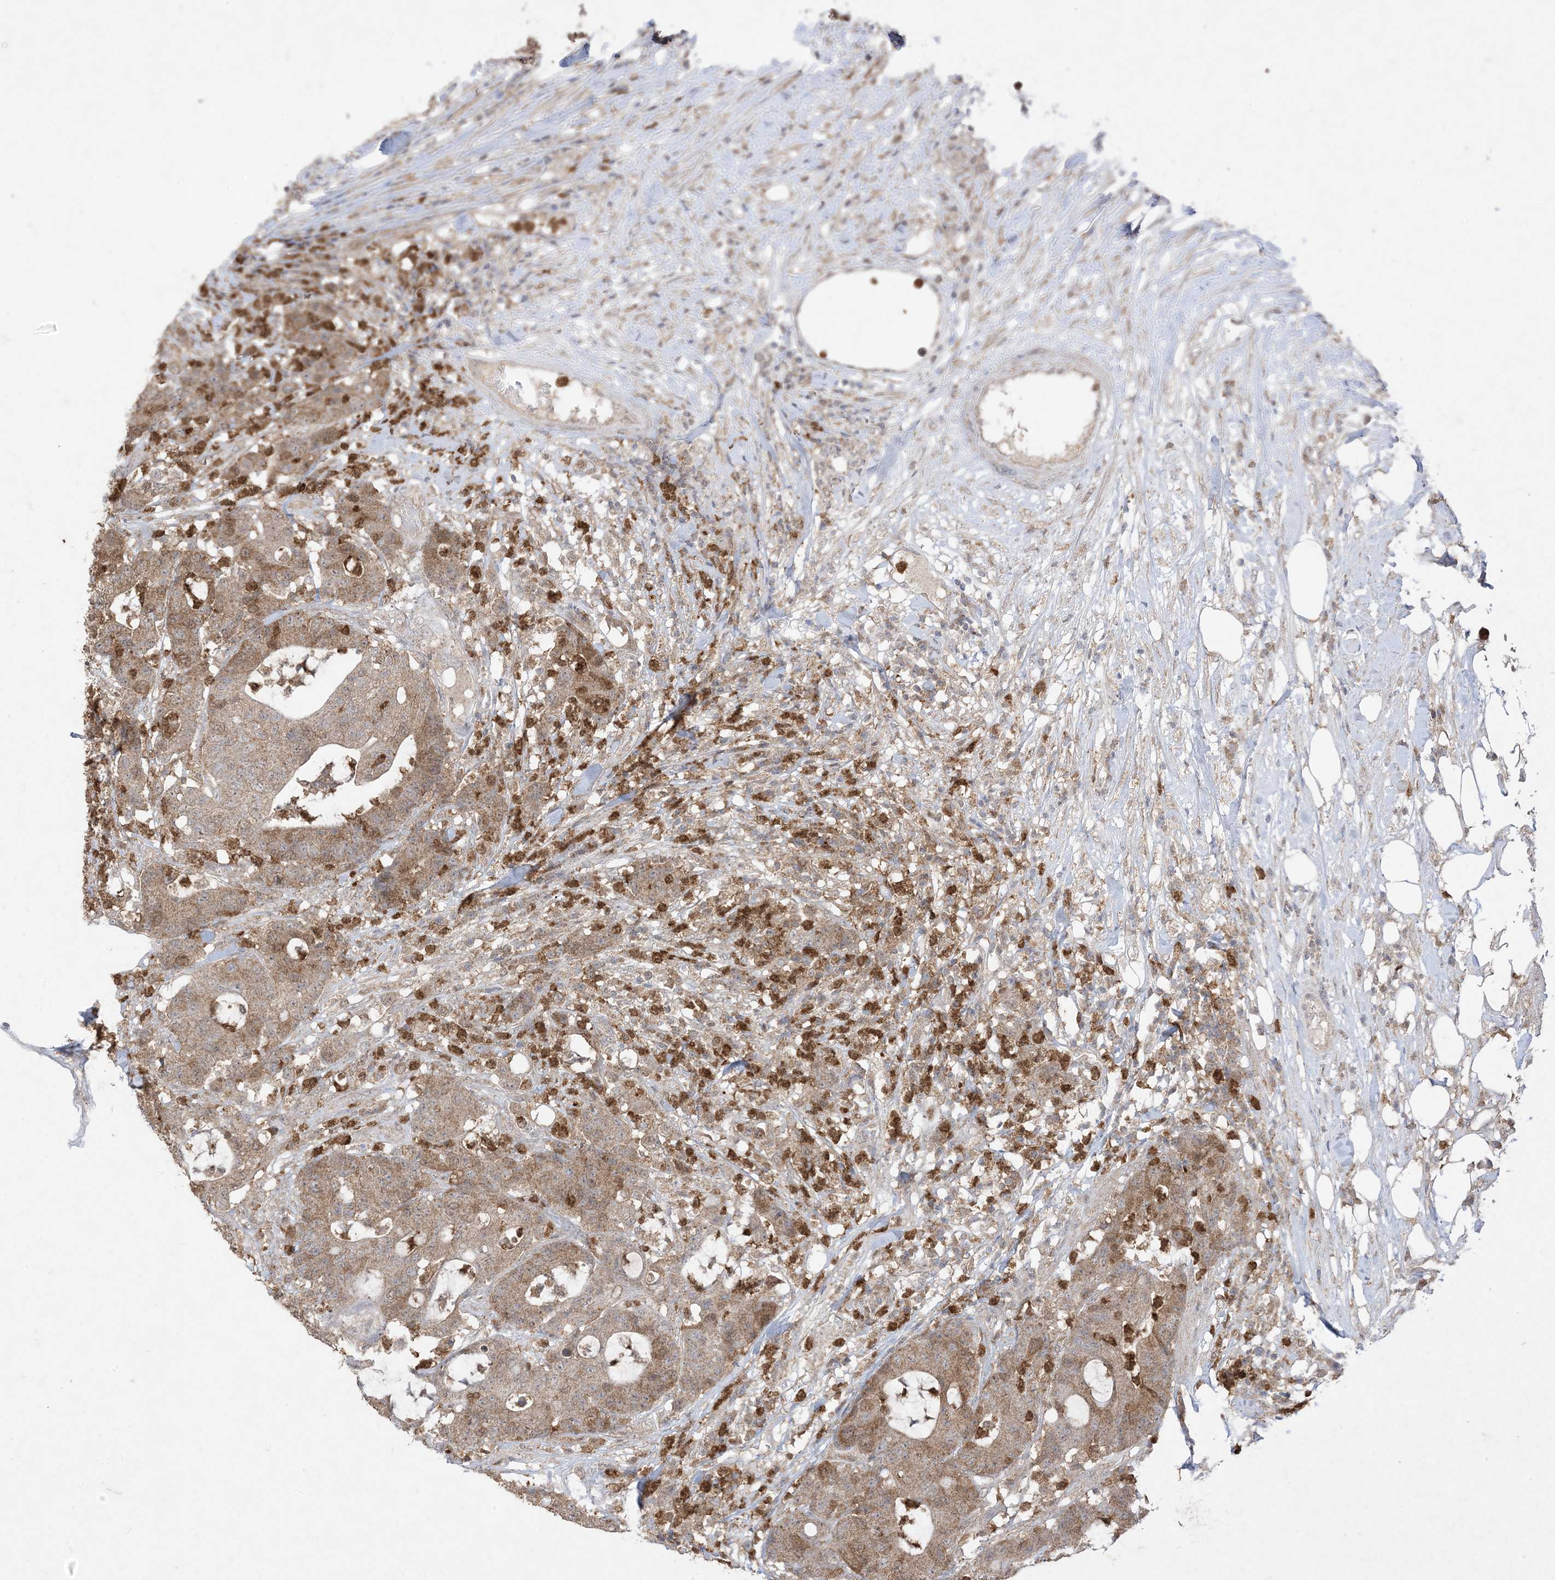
{"staining": {"intensity": "moderate", "quantity": ">75%", "location": "cytoplasmic/membranous"}, "tissue": "colorectal cancer", "cell_type": "Tumor cells", "image_type": "cancer", "snomed": [{"axis": "morphology", "description": "Adenocarcinoma, NOS"}, {"axis": "topography", "description": "Colon"}], "caption": "Tumor cells show medium levels of moderate cytoplasmic/membranous expression in approximately >75% of cells in colorectal adenocarcinoma.", "gene": "UBE2C", "patient": {"sex": "female", "age": 84}}